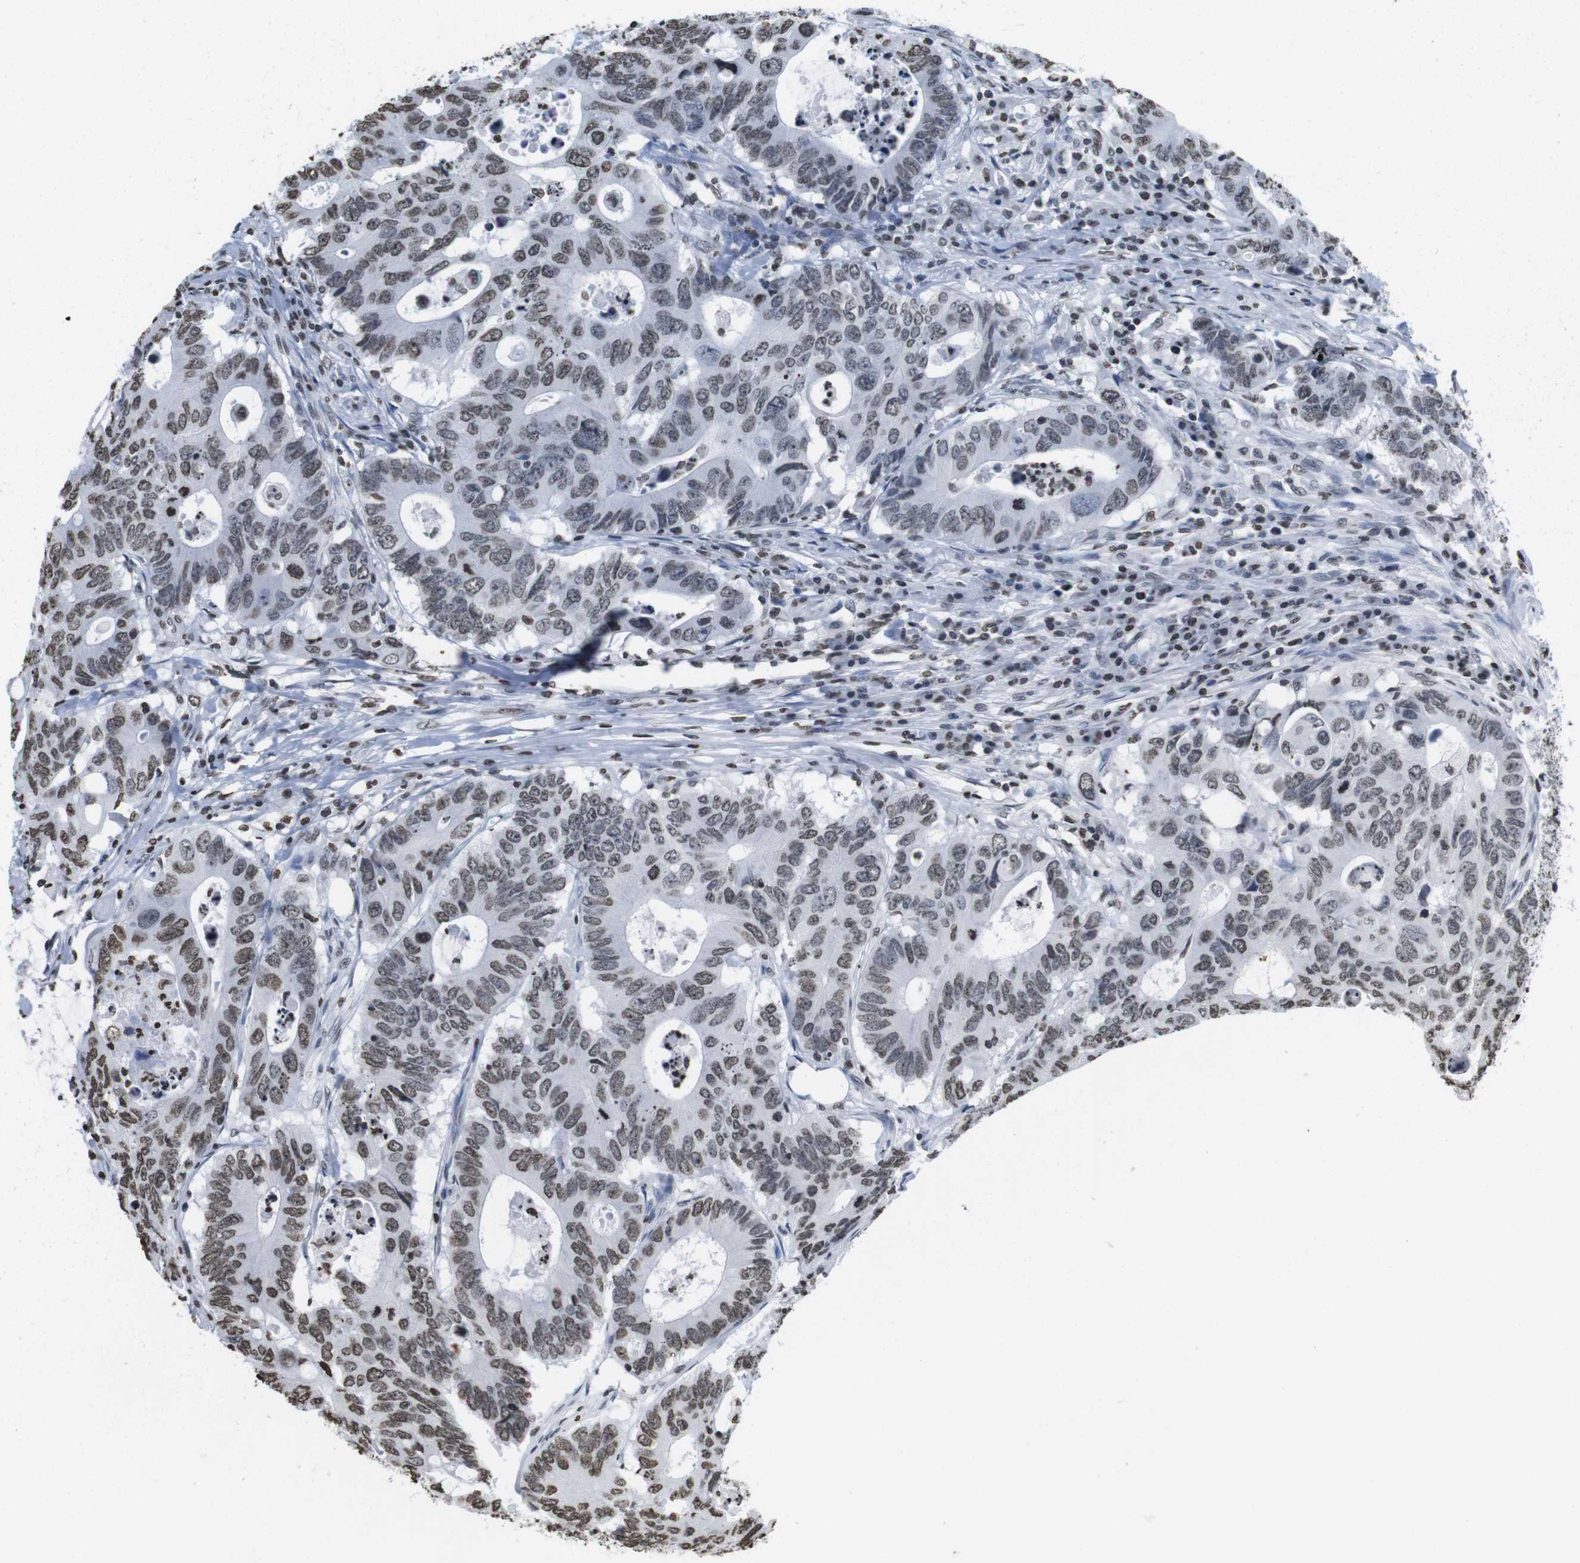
{"staining": {"intensity": "weak", "quantity": ">75%", "location": "nuclear"}, "tissue": "colorectal cancer", "cell_type": "Tumor cells", "image_type": "cancer", "snomed": [{"axis": "morphology", "description": "Adenocarcinoma, NOS"}, {"axis": "topography", "description": "Colon"}], "caption": "A histopathology image of human colorectal cancer stained for a protein demonstrates weak nuclear brown staining in tumor cells.", "gene": "BSX", "patient": {"sex": "male", "age": 71}}